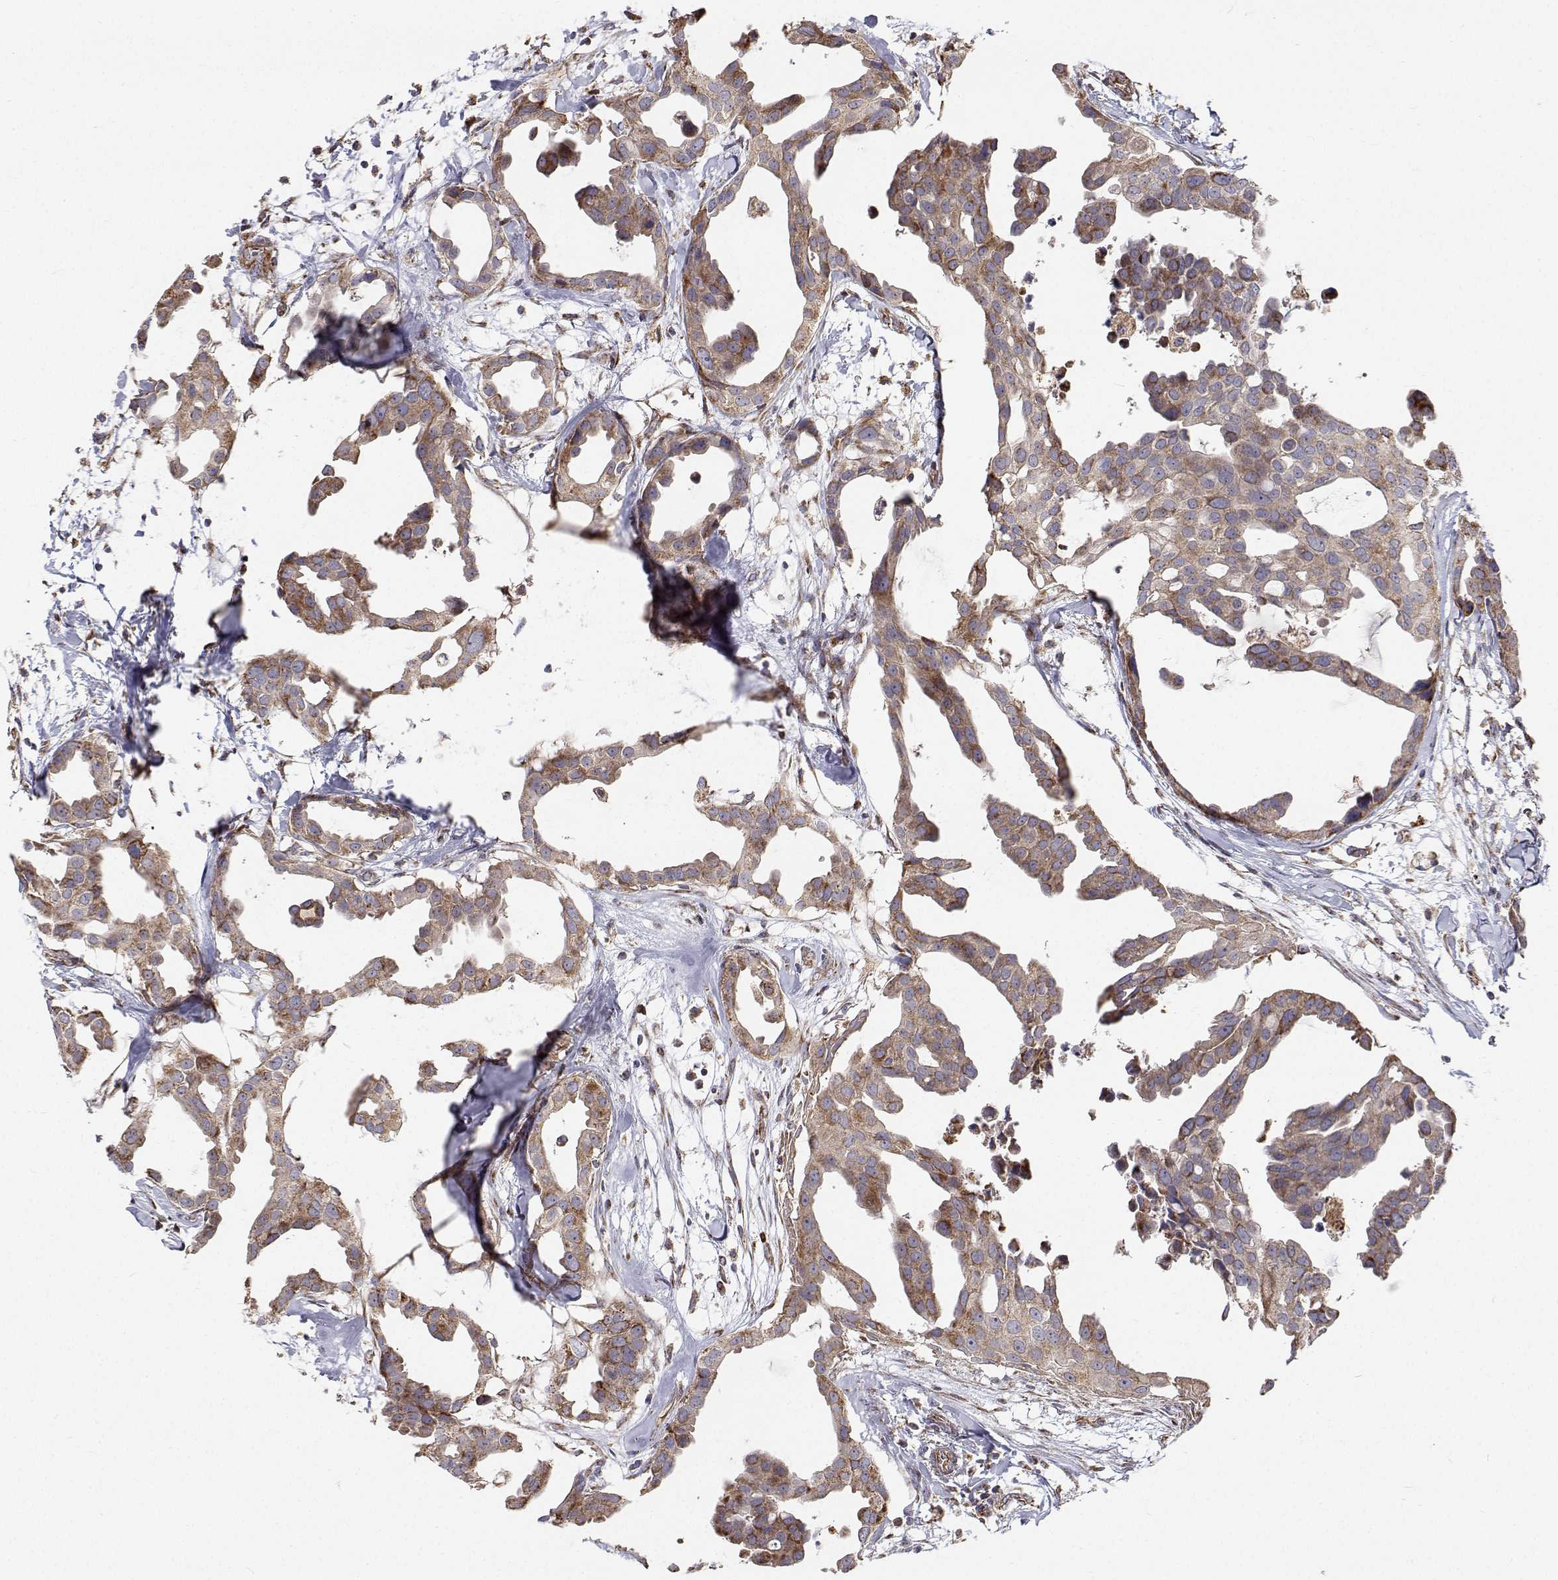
{"staining": {"intensity": "moderate", "quantity": ">75%", "location": "cytoplasmic/membranous"}, "tissue": "breast cancer", "cell_type": "Tumor cells", "image_type": "cancer", "snomed": [{"axis": "morphology", "description": "Duct carcinoma"}, {"axis": "topography", "description": "Breast"}], "caption": "The immunohistochemical stain labels moderate cytoplasmic/membranous staining in tumor cells of breast cancer tissue.", "gene": "SPICE1", "patient": {"sex": "female", "age": 38}}